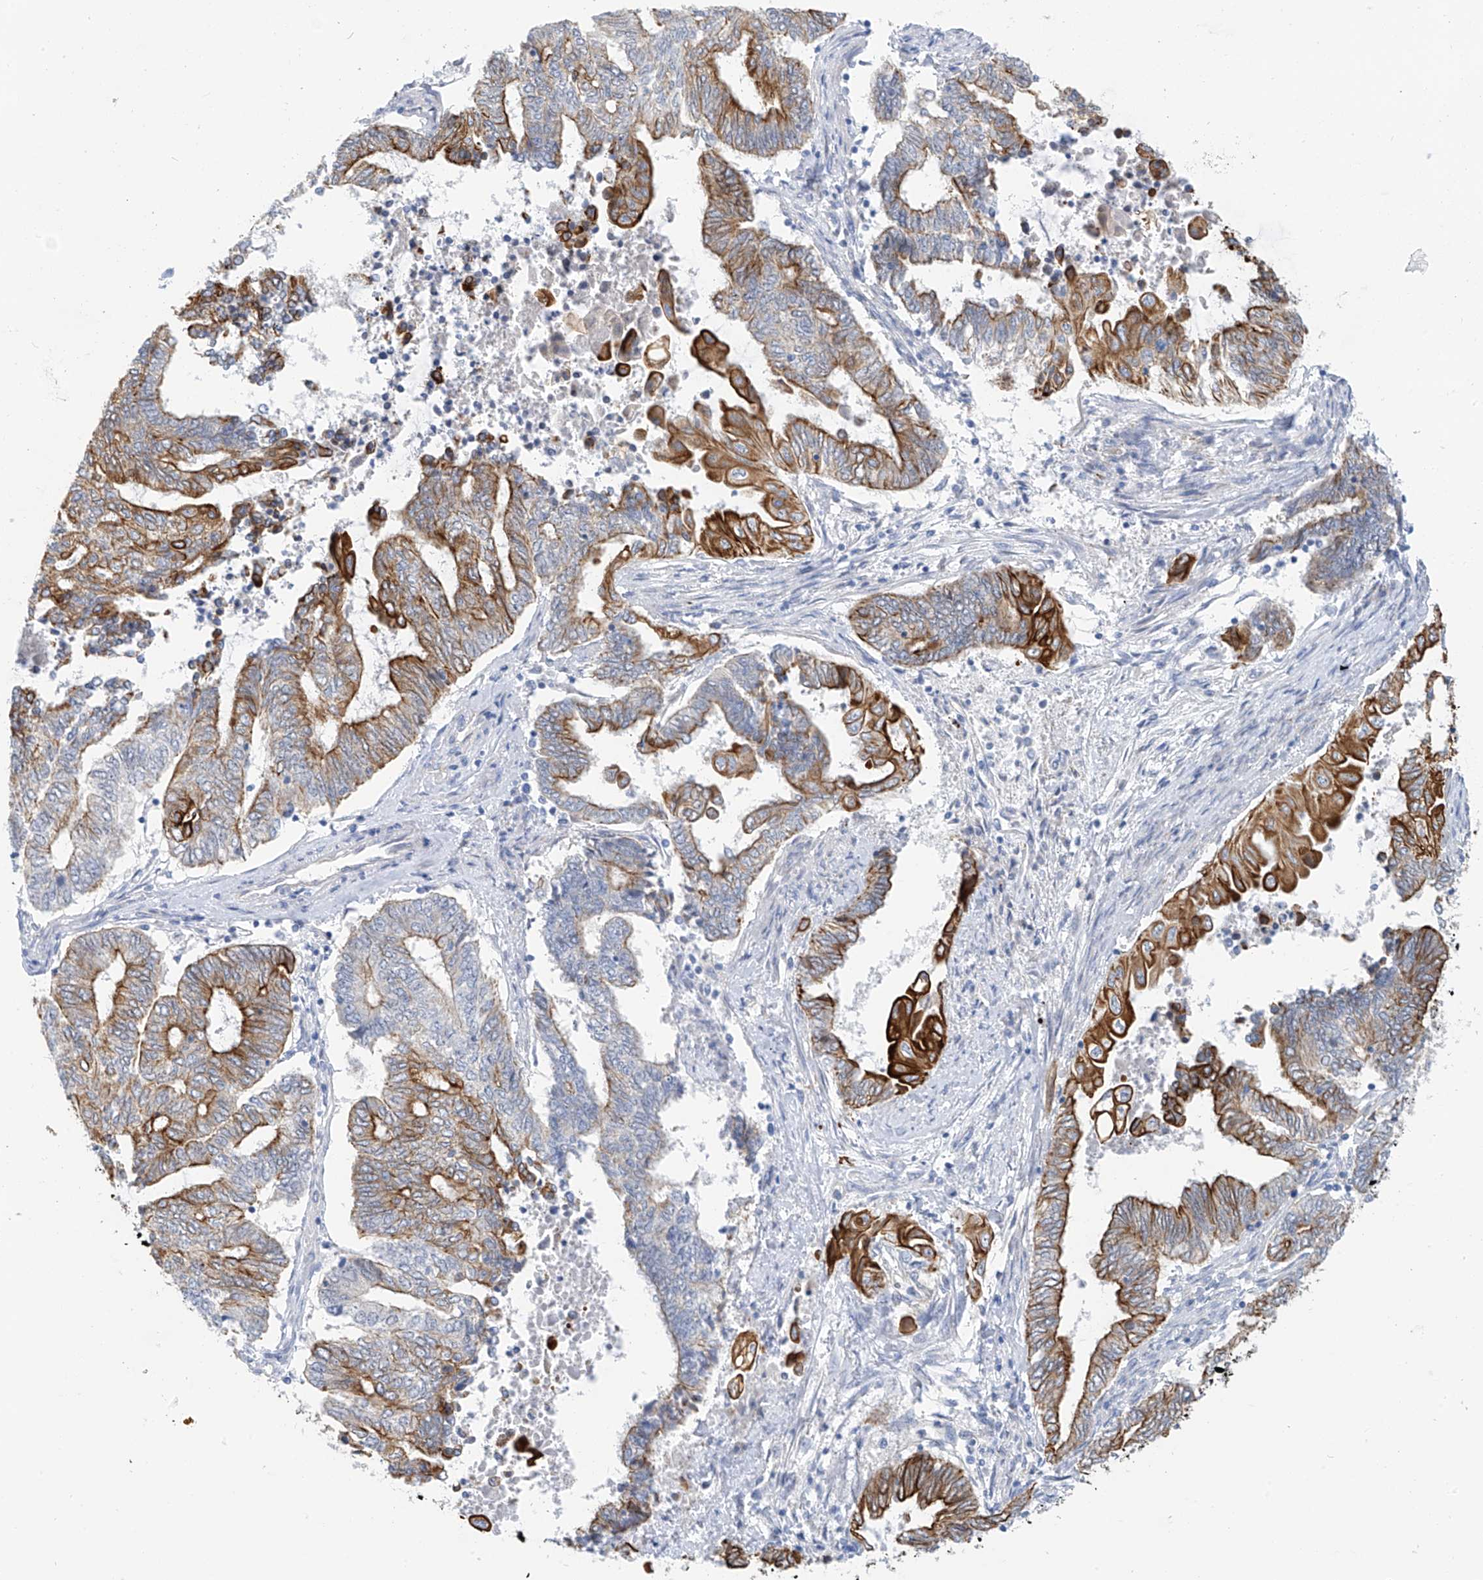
{"staining": {"intensity": "moderate", "quantity": "25%-75%", "location": "cytoplasmic/membranous"}, "tissue": "endometrial cancer", "cell_type": "Tumor cells", "image_type": "cancer", "snomed": [{"axis": "morphology", "description": "Adenocarcinoma, NOS"}, {"axis": "topography", "description": "Uterus"}, {"axis": "topography", "description": "Endometrium"}], "caption": "About 25%-75% of tumor cells in endometrial cancer exhibit moderate cytoplasmic/membranous protein expression as visualized by brown immunohistochemical staining.", "gene": "PIK3C2B", "patient": {"sex": "female", "age": 70}}